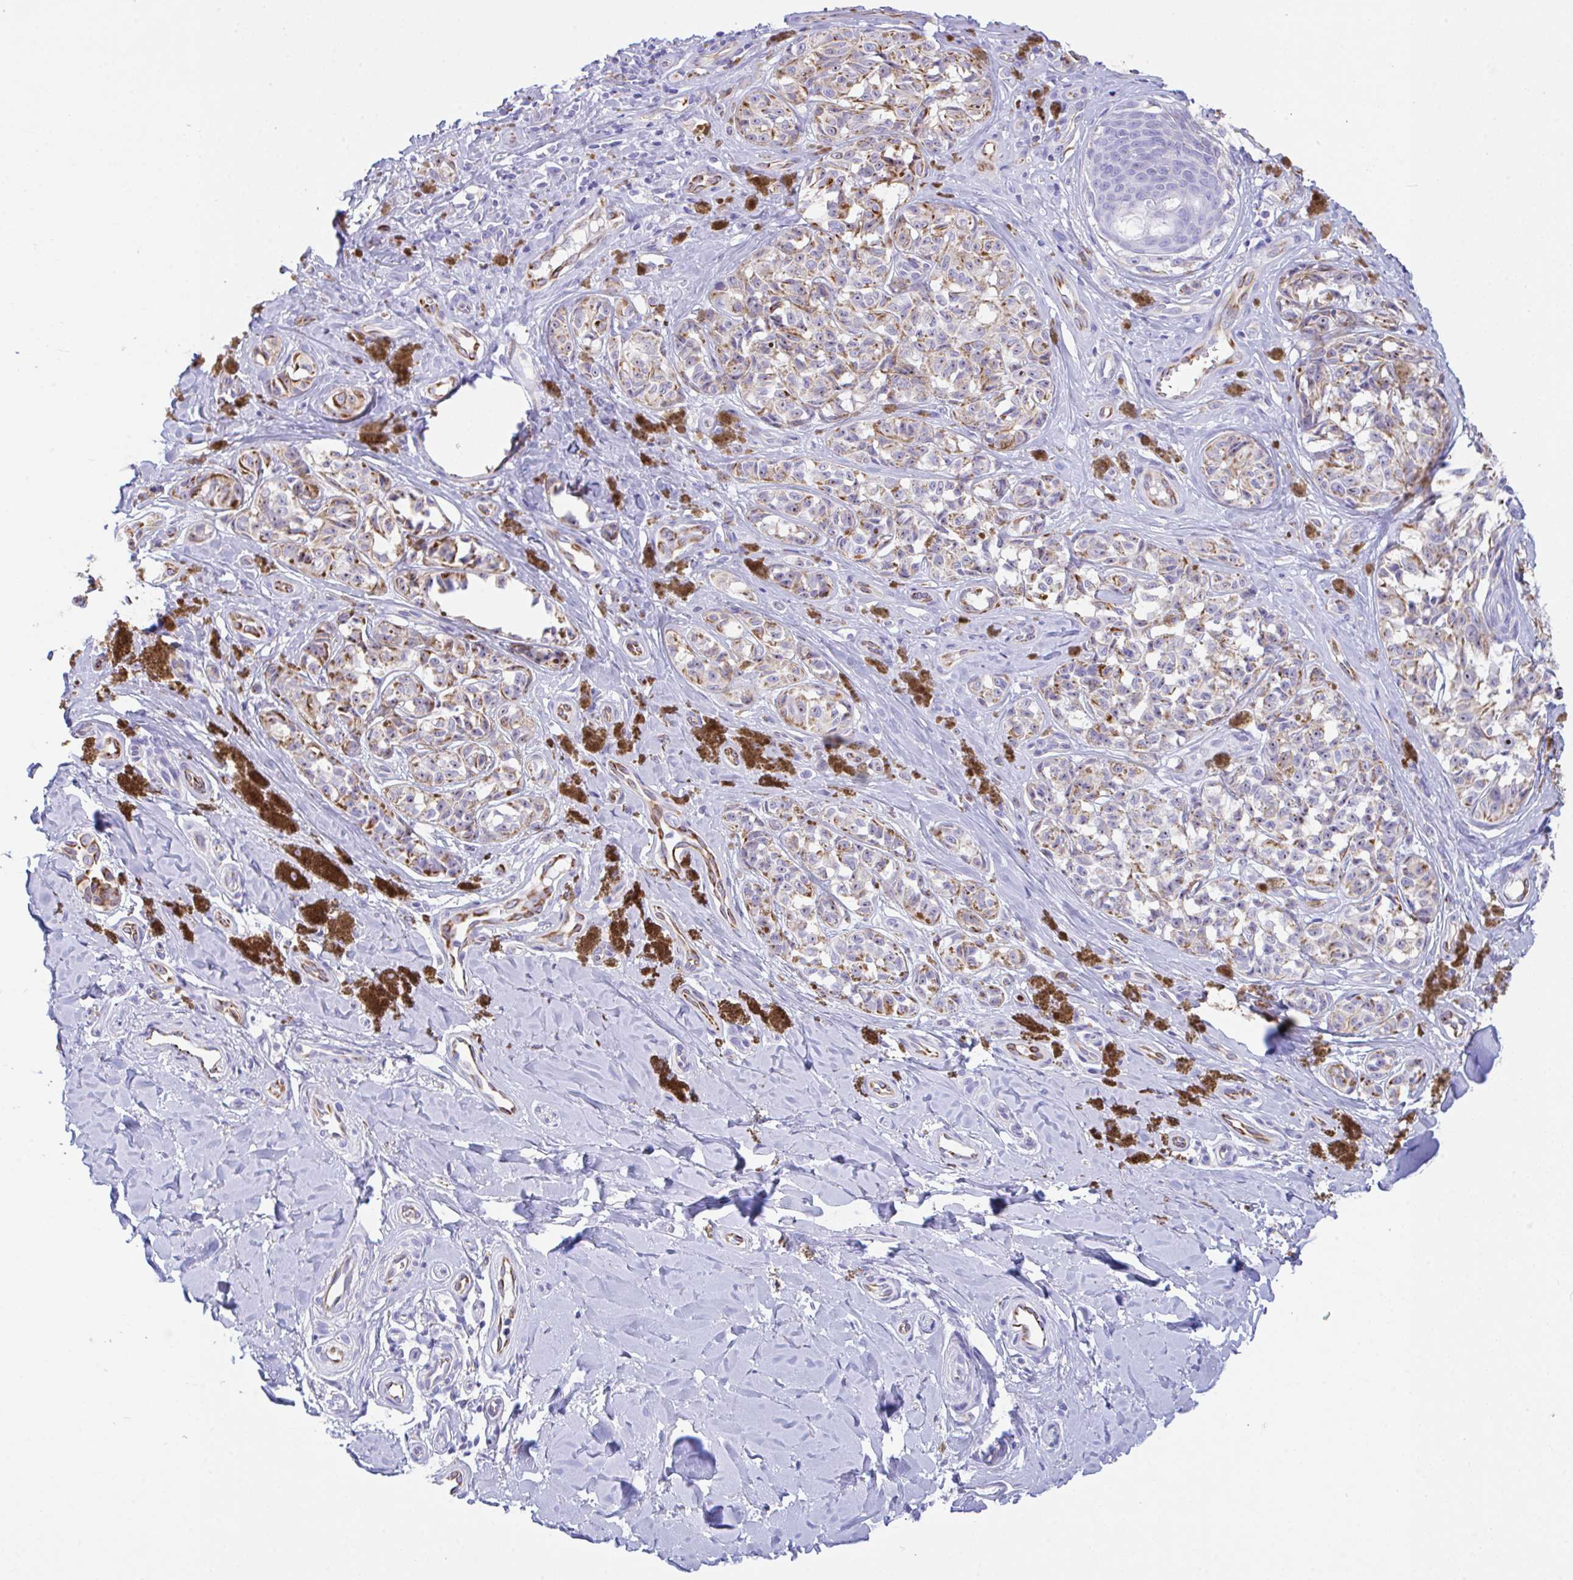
{"staining": {"intensity": "negative", "quantity": "none", "location": "none"}, "tissue": "melanoma", "cell_type": "Tumor cells", "image_type": "cancer", "snomed": [{"axis": "morphology", "description": "Malignant melanoma, NOS"}, {"axis": "topography", "description": "Skin"}], "caption": "Photomicrograph shows no significant protein positivity in tumor cells of malignant melanoma.", "gene": "NDUFAF8", "patient": {"sex": "female", "age": 65}}